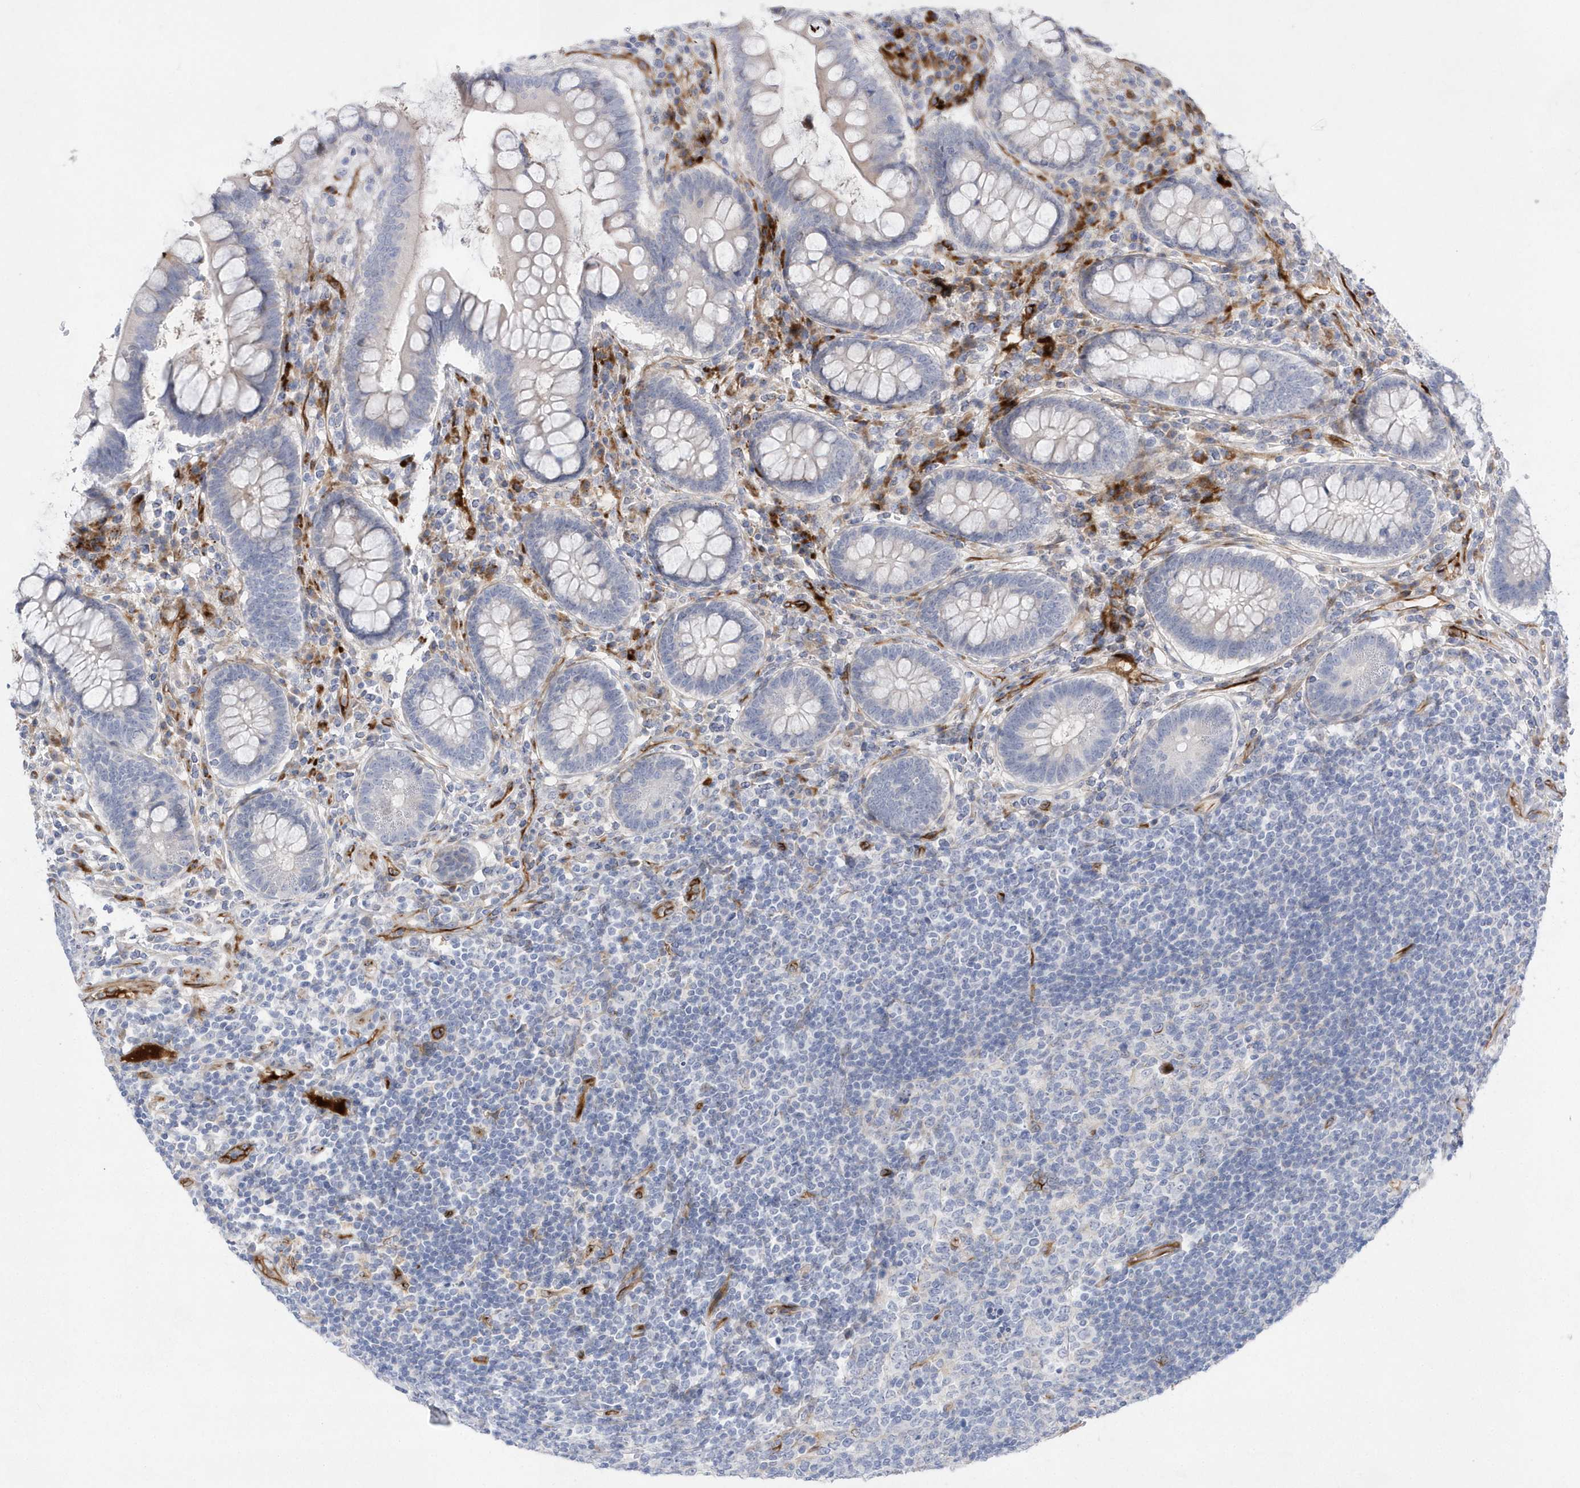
{"staining": {"intensity": "moderate", "quantity": "25%-75%", "location": "cytoplasmic/membranous"}, "tissue": "colon", "cell_type": "Endothelial cells", "image_type": "normal", "snomed": [{"axis": "morphology", "description": "Normal tissue, NOS"}, {"axis": "topography", "description": "Colon"}], "caption": "Approximately 25%-75% of endothelial cells in normal colon show moderate cytoplasmic/membranous protein staining as visualized by brown immunohistochemical staining.", "gene": "TMEM132B", "patient": {"sex": "female", "age": 79}}